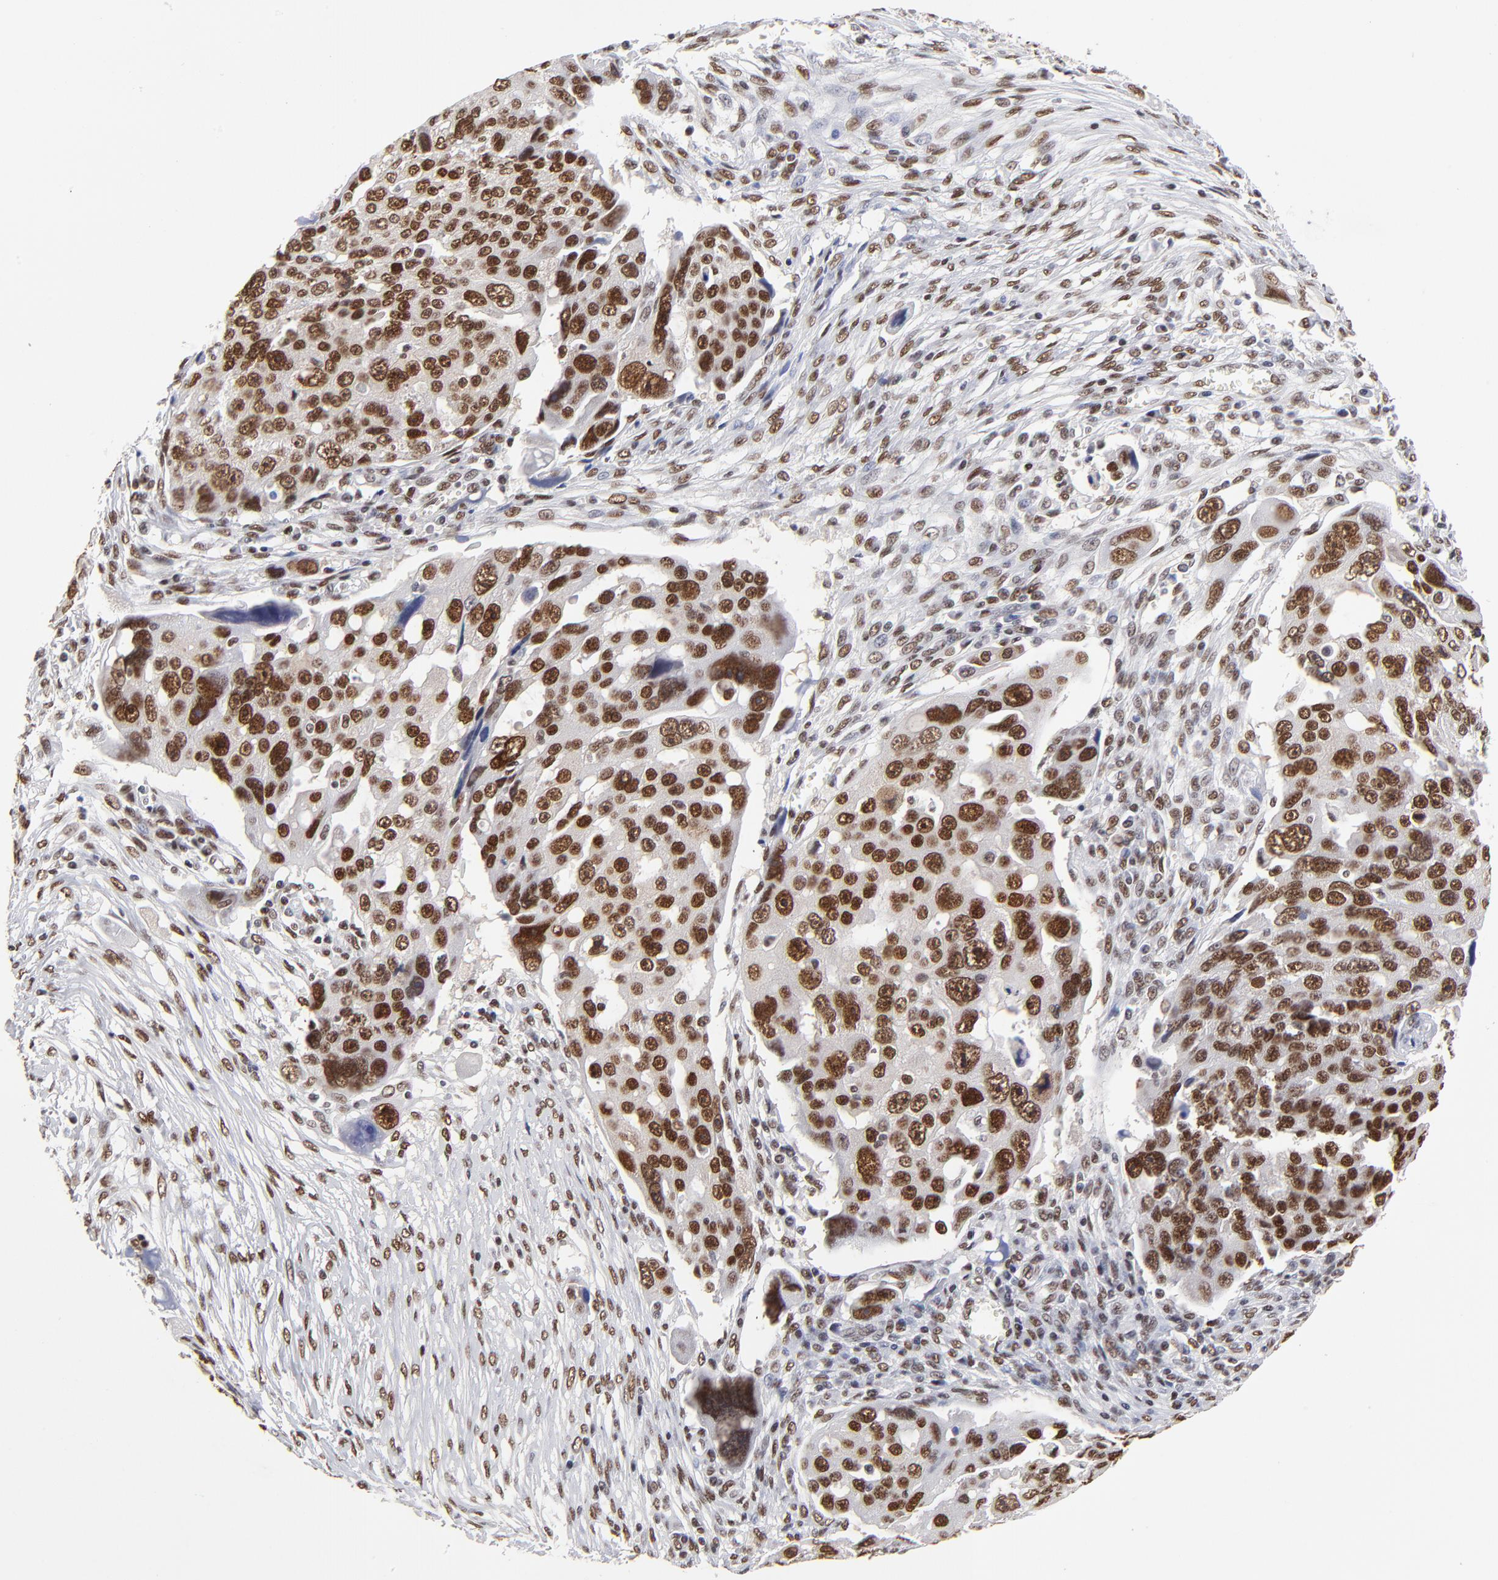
{"staining": {"intensity": "strong", "quantity": ">75%", "location": "nuclear"}, "tissue": "ovarian cancer", "cell_type": "Tumor cells", "image_type": "cancer", "snomed": [{"axis": "morphology", "description": "Carcinoma, endometroid"}, {"axis": "topography", "description": "Ovary"}], "caption": "High-magnification brightfield microscopy of ovarian cancer stained with DAB (3,3'-diaminobenzidine) (brown) and counterstained with hematoxylin (blue). tumor cells exhibit strong nuclear expression is seen in approximately>75% of cells.", "gene": "ZMYM3", "patient": {"sex": "female", "age": 75}}